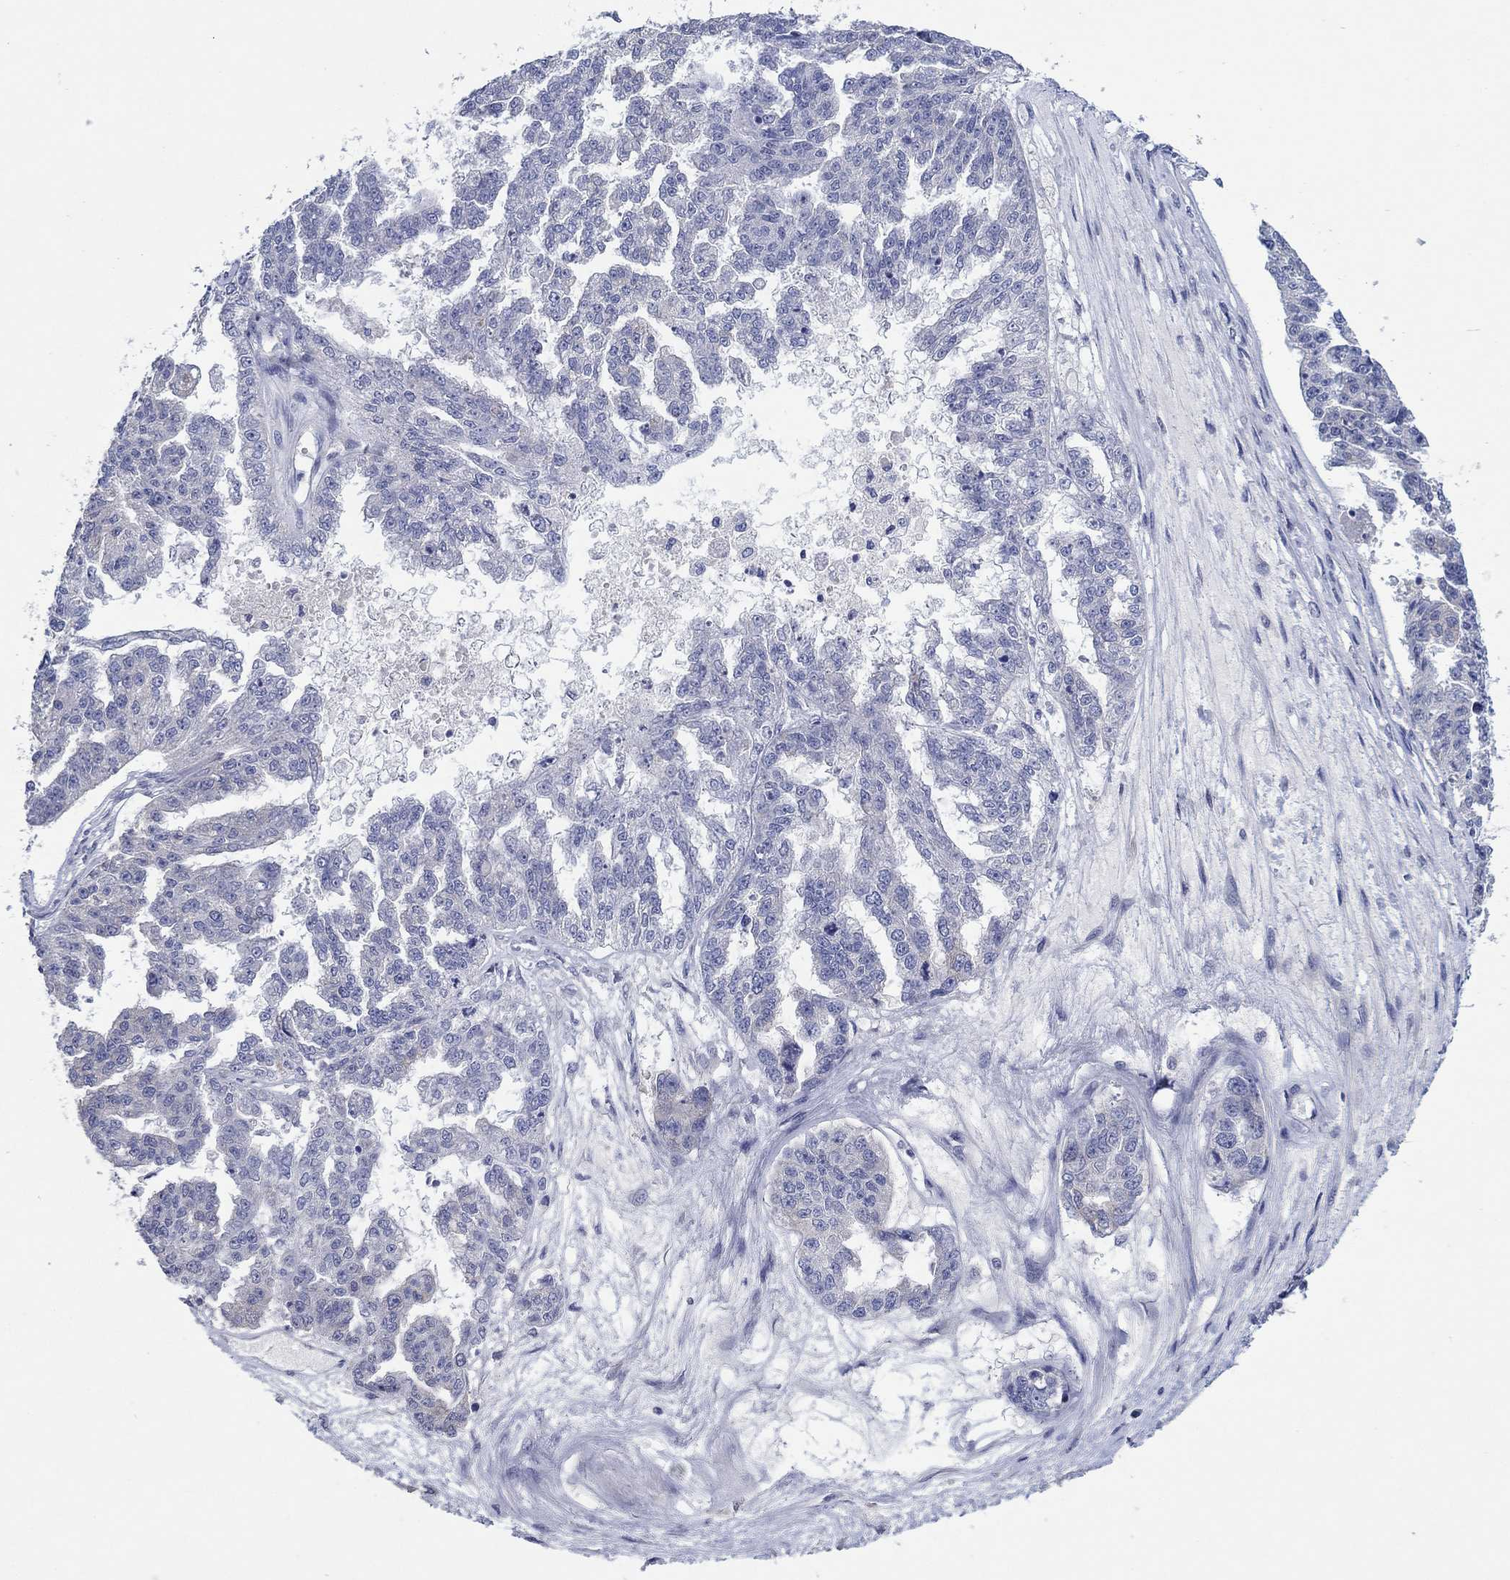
{"staining": {"intensity": "weak", "quantity": "<25%", "location": "cytoplasmic/membranous"}, "tissue": "ovarian cancer", "cell_type": "Tumor cells", "image_type": "cancer", "snomed": [{"axis": "morphology", "description": "Cystadenocarcinoma, serous, NOS"}, {"axis": "topography", "description": "Ovary"}], "caption": "Immunohistochemistry (IHC) of ovarian cancer (serous cystadenocarcinoma) exhibits no staining in tumor cells.", "gene": "HDC", "patient": {"sex": "female", "age": 58}}